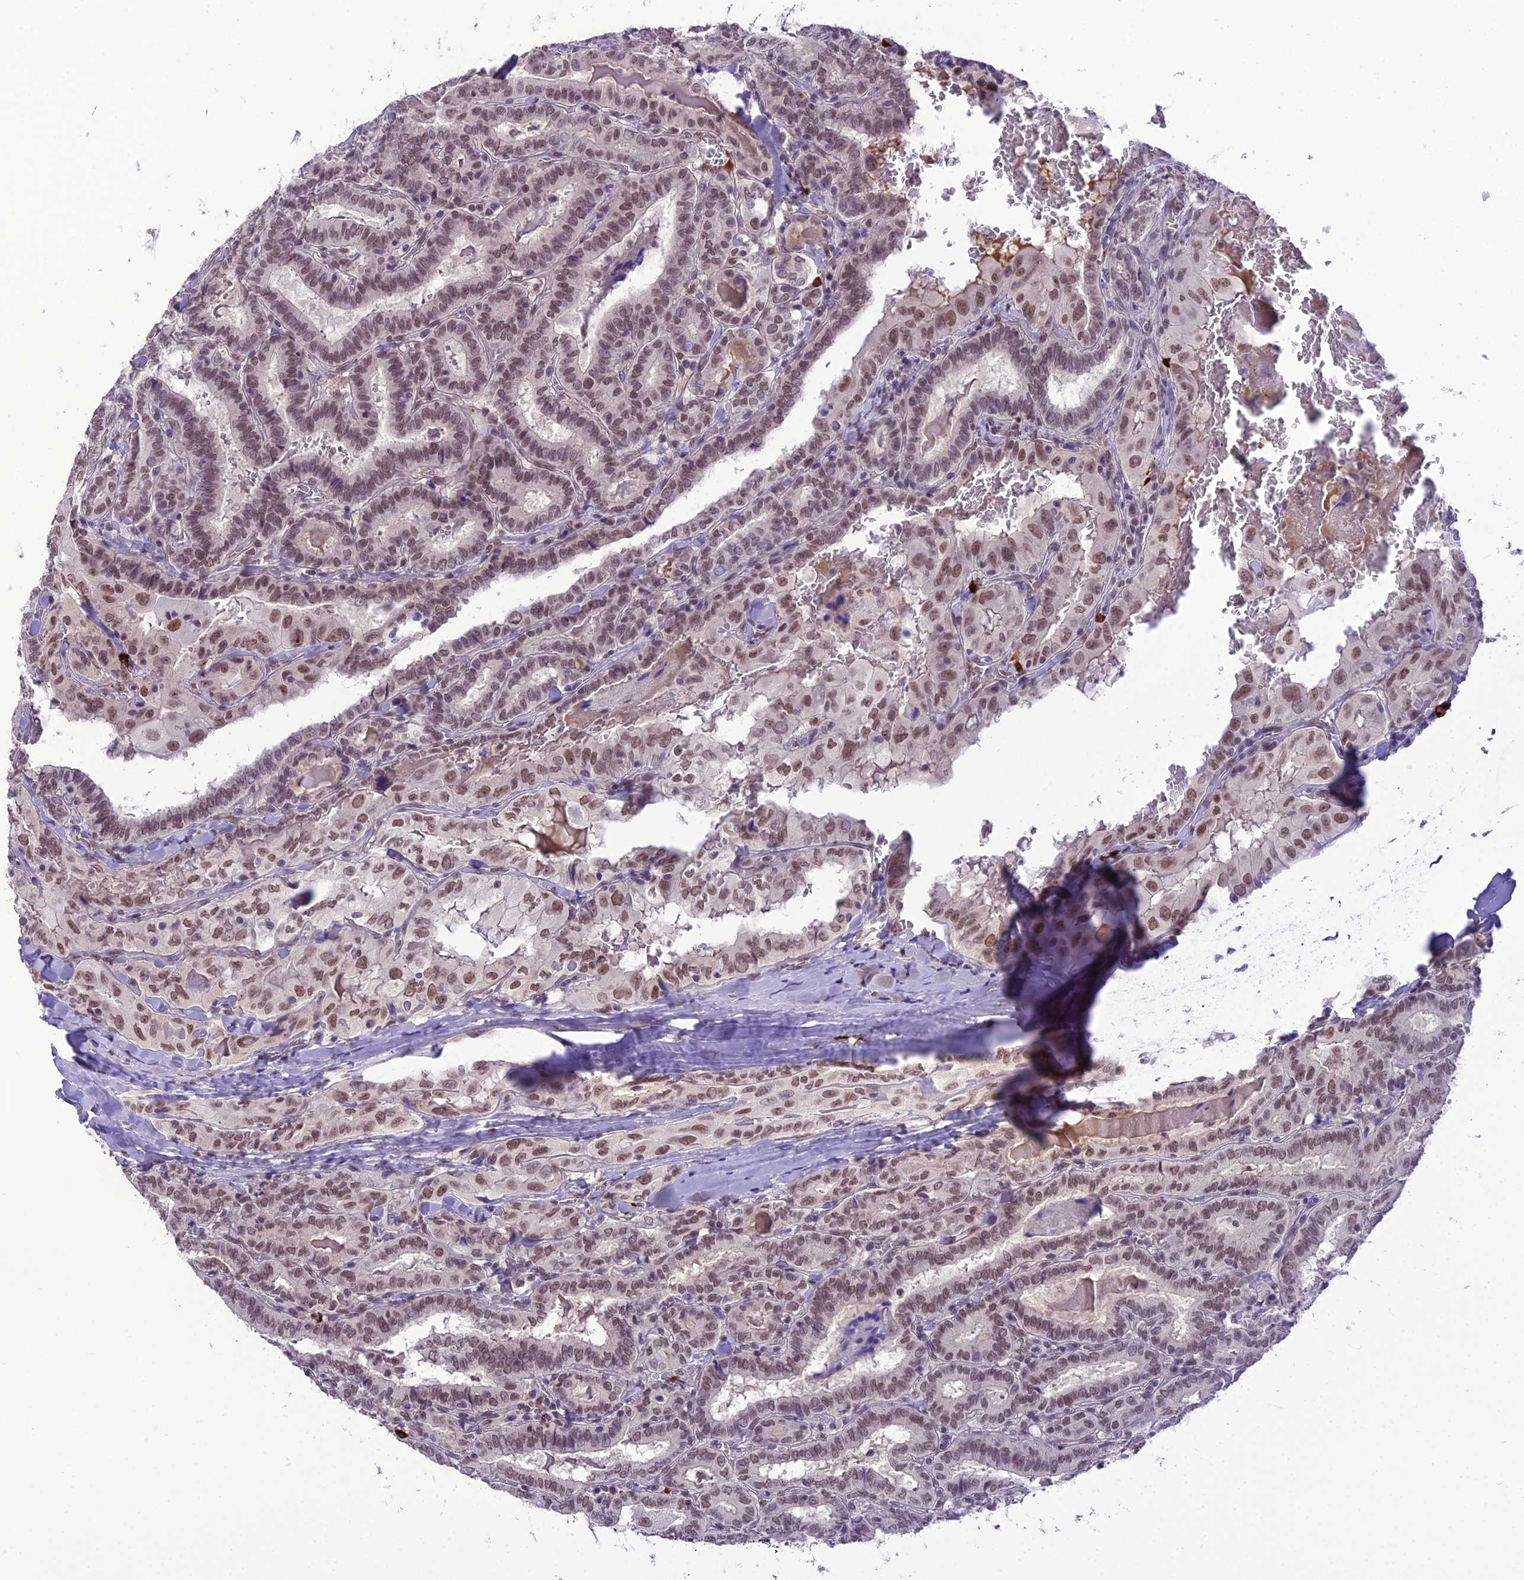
{"staining": {"intensity": "moderate", "quantity": ">75%", "location": "nuclear"}, "tissue": "thyroid cancer", "cell_type": "Tumor cells", "image_type": "cancer", "snomed": [{"axis": "morphology", "description": "Papillary adenocarcinoma, NOS"}, {"axis": "topography", "description": "Thyroid gland"}], "caption": "Thyroid cancer tissue demonstrates moderate nuclear expression in approximately >75% of tumor cells, visualized by immunohistochemistry. The staining was performed using DAB (3,3'-diaminobenzidine), with brown indicating positive protein expression. Nuclei are stained blue with hematoxylin.", "gene": "SH3RF3", "patient": {"sex": "female", "age": 72}}